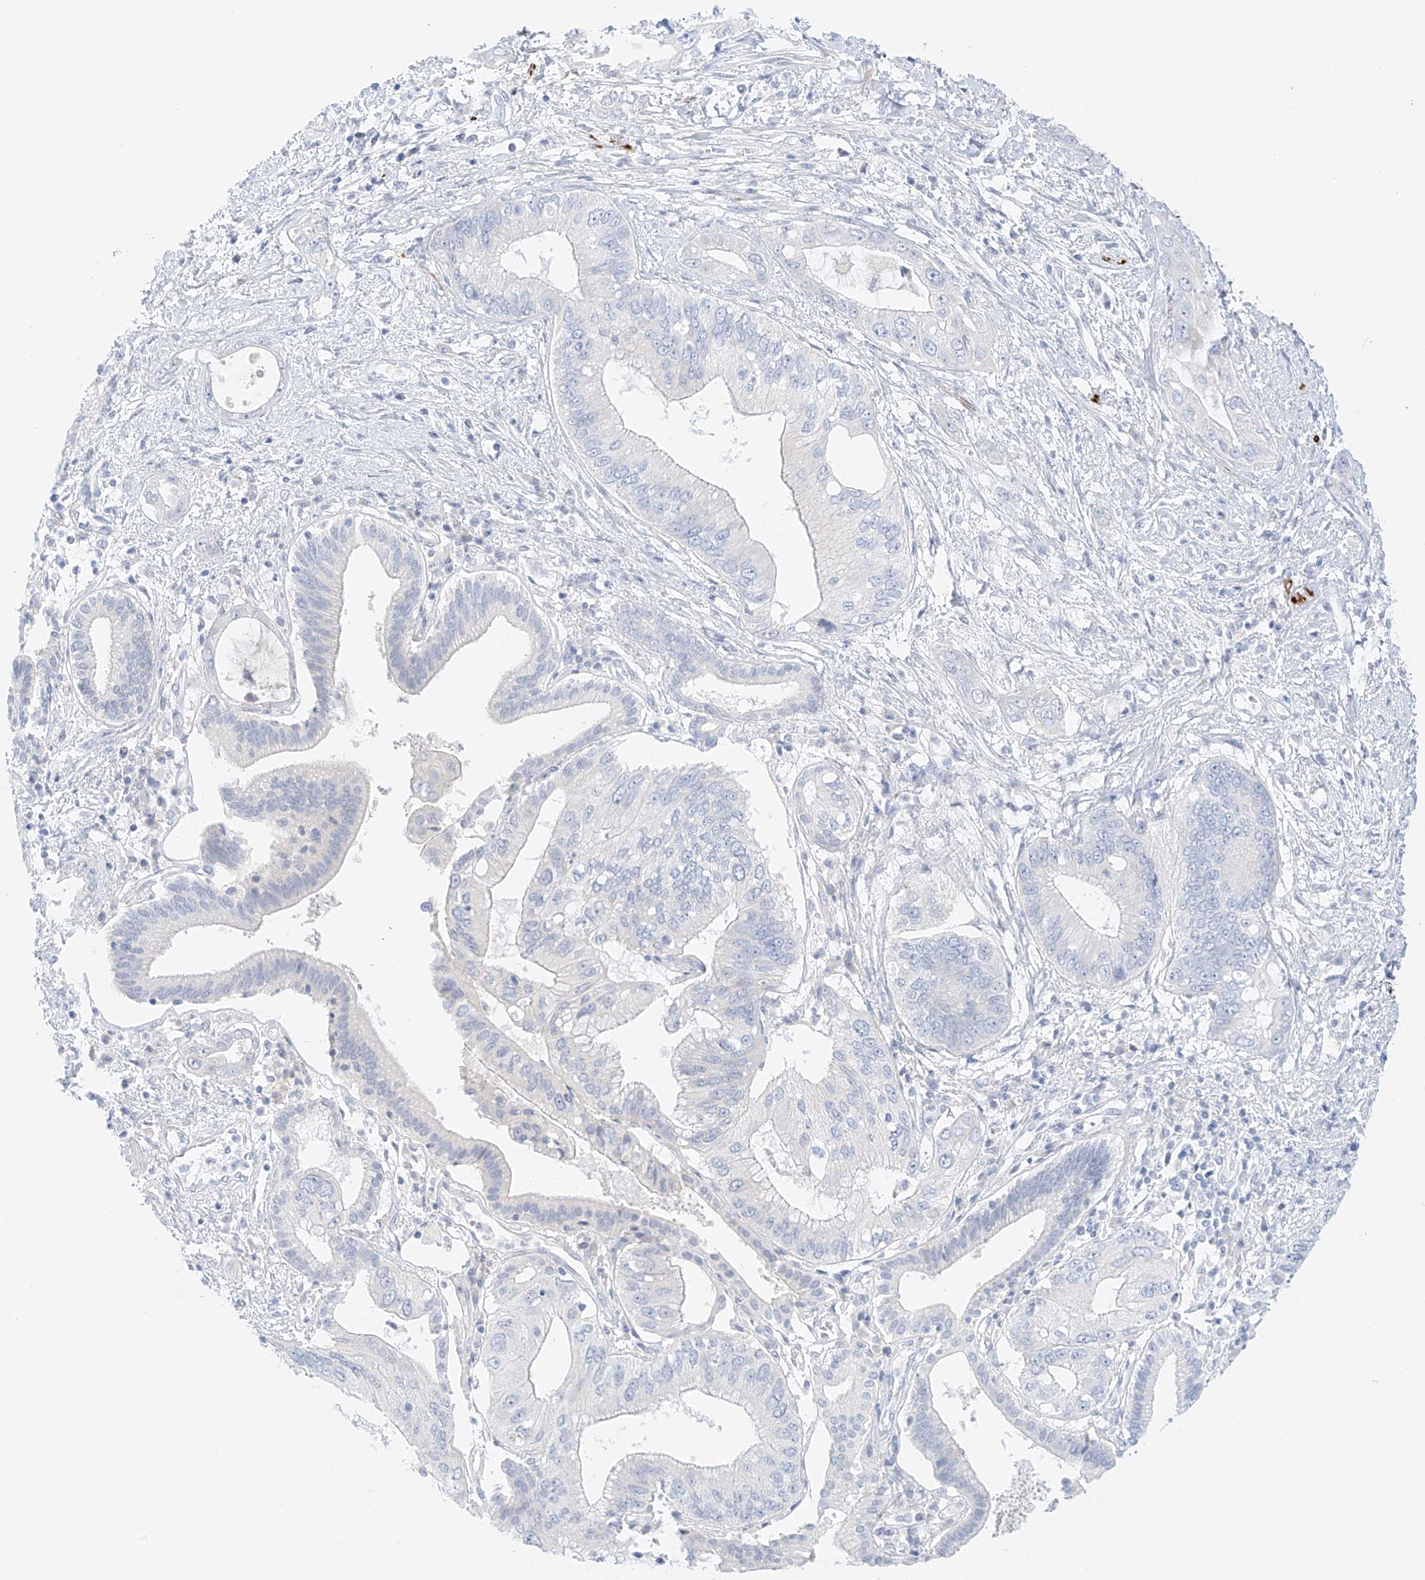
{"staining": {"intensity": "negative", "quantity": "none", "location": "none"}, "tissue": "pancreatic cancer", "cell_type": "Tumor cells", "image_type": "cancer", "snomed": [{"axis": "morphology", "description": "Inflammation, NOS"}, {"axis": "morphology", "description": "Adenocarcinoma, NOS"}, {"axis": "topography", "description": "Pancreas"}], "caption": "A histopathology image of adenocarcinoma (pancreatic) stained for a protein shows no brown staining in tumor cells.", "gene": "ST3GAL5", "patient": {"sex": "female", "age": 56}}